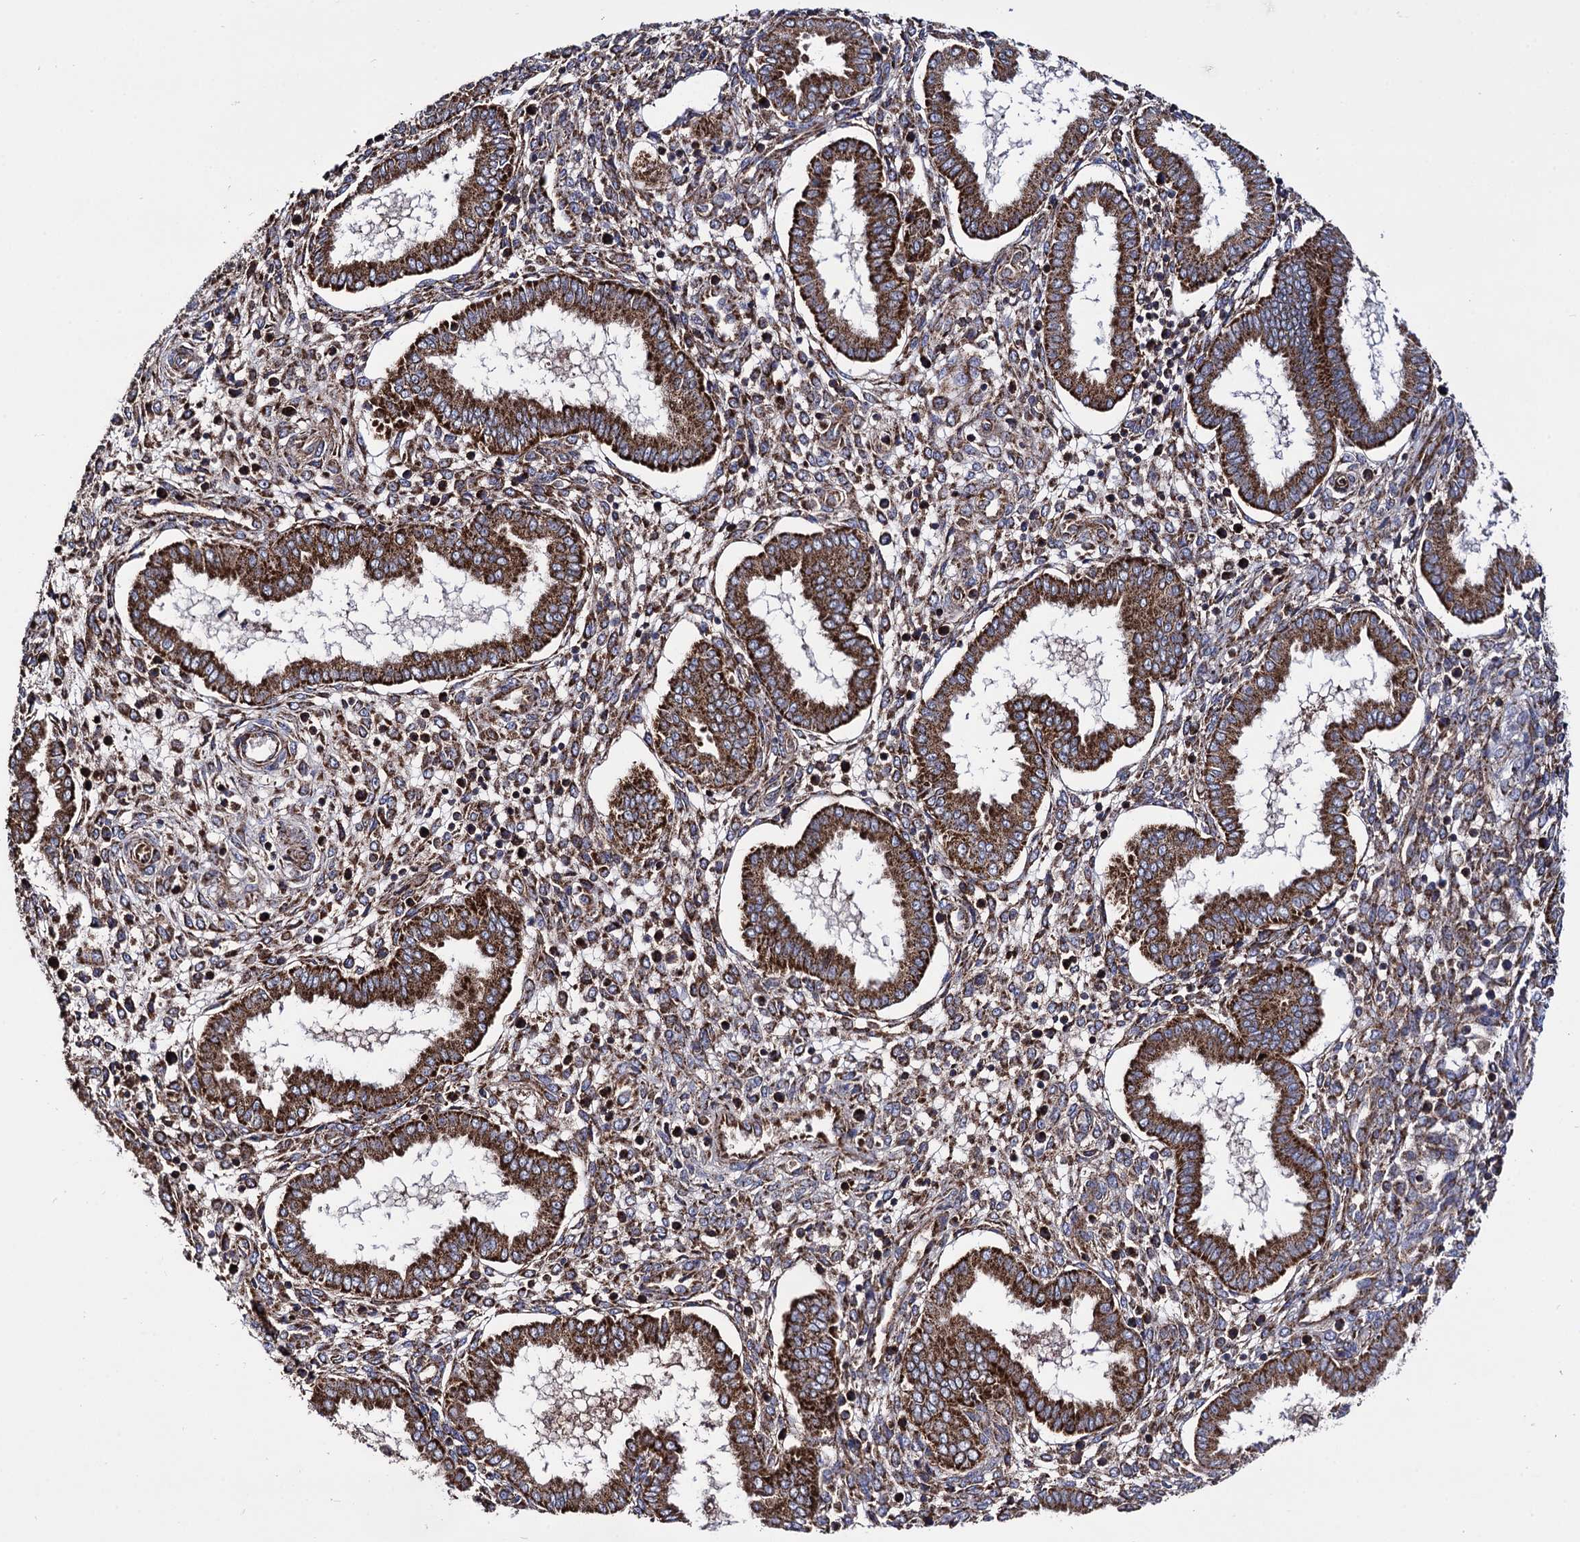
{"staining": {"intensity": "moderate", "quantity": ">75%", "location": "cytoplasmic/membranous"}, "tissue": "endometrium", "cell_type": "Cells in endometrial stroma", "image_type": "normal", "snomed": [{"axis": "morphology", "description": "Normal tissue, NOS"}, {"axis": "topography", "description": "Endometrium"}], "caption": "IHC image of unremarkable endometrium: endometrium stained using immunohistochemistry displays medium levels of moderate protein expression localized specifically in the cytoplasmic/membranous of cells in endometrial stroma, appearing as a cytoplasmic/membranous brown color.", "gene": "IQCH", "patient": {"sex": "female", "age": 24}}